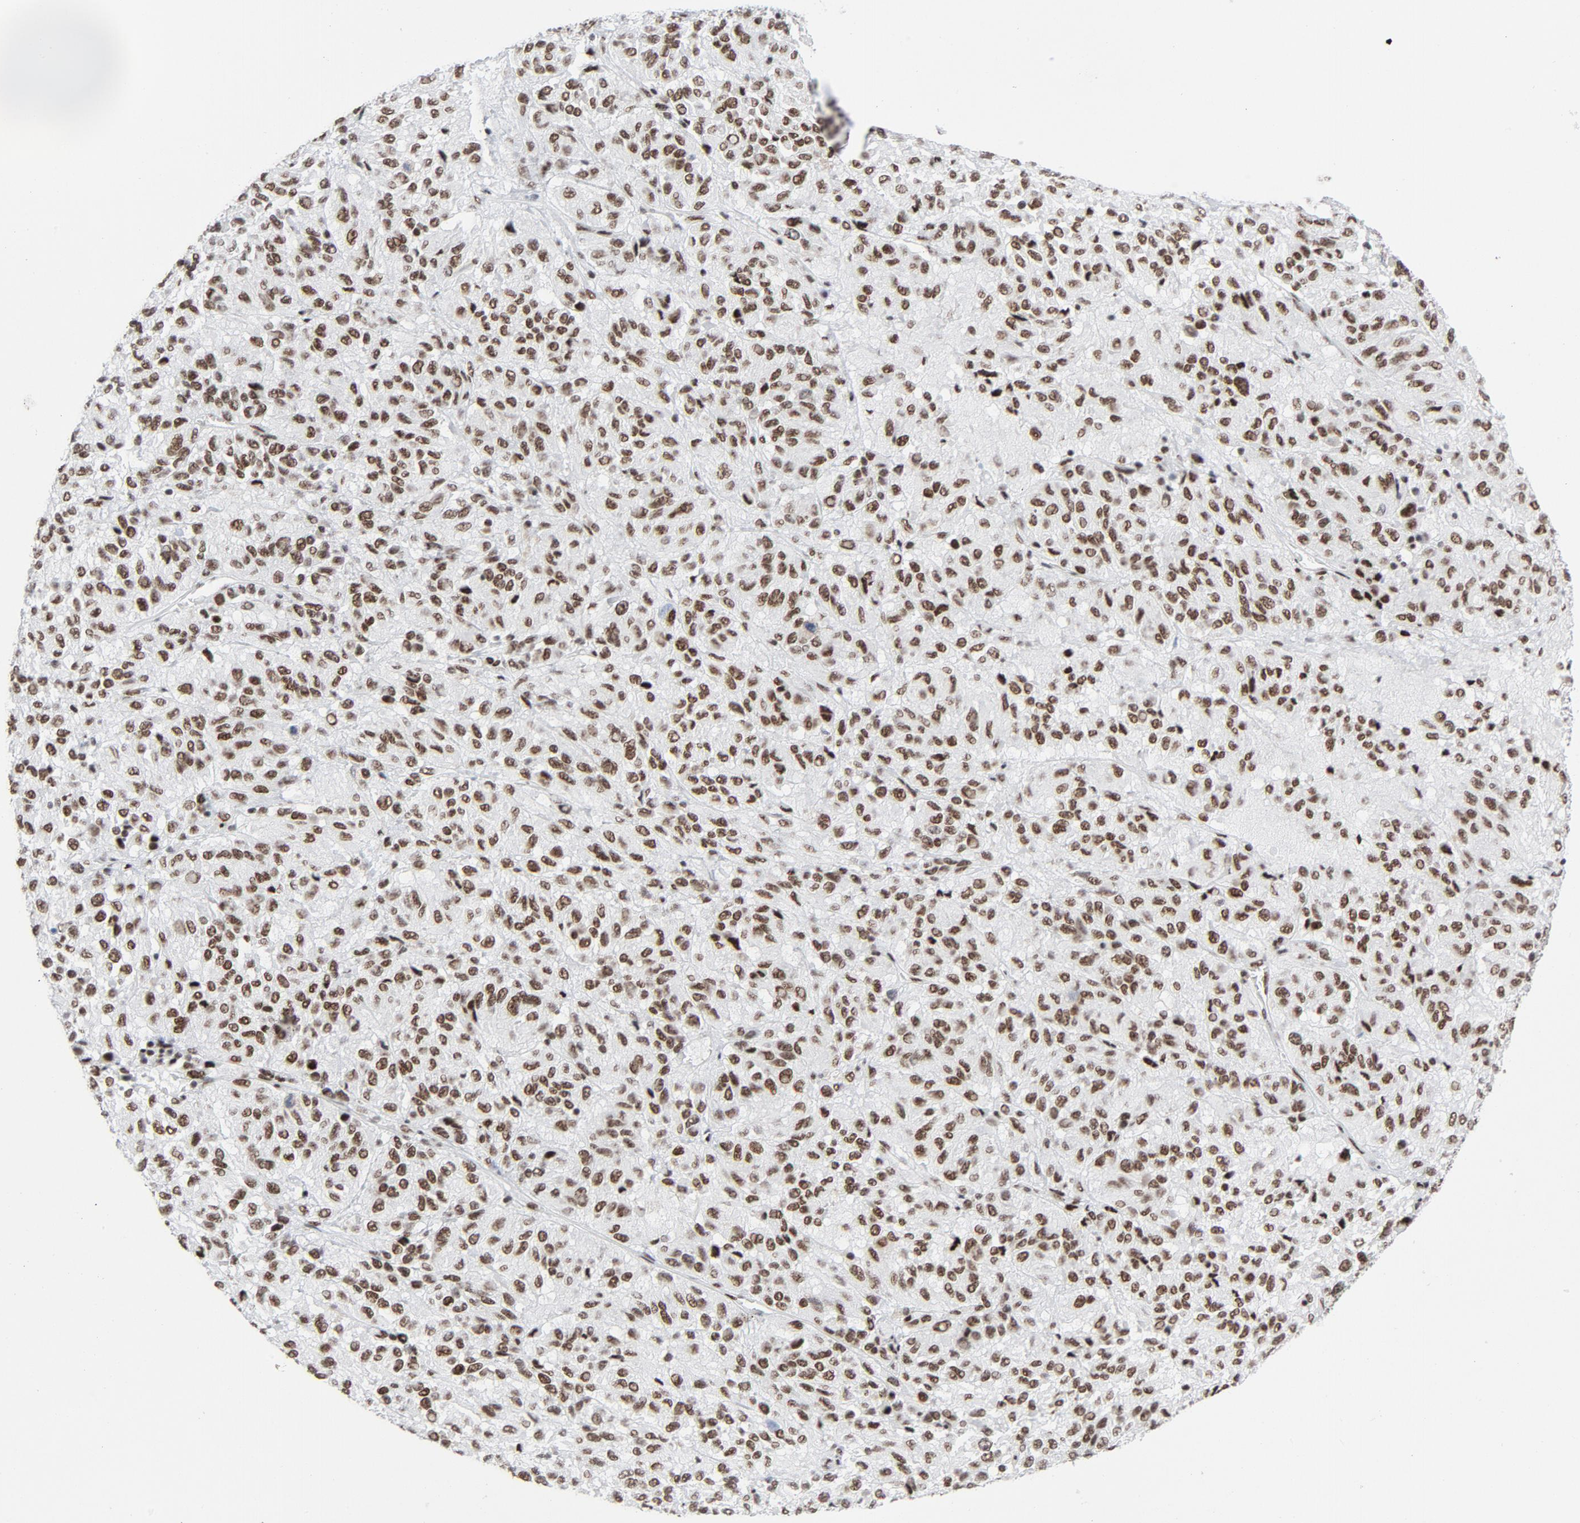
{"staining": {"intensity": "moderate", "quantity": ">75%", "location": "nuclear"}, "tissue": "melanoma", "cell_type": "Tumor cells", "image_type": "cancer", "snomed": [{"axis": "morphology", "description": "Malignant melanoma, Metastatic site"}, {"axis": "topography", "description": "Lung"}], "caption": "Brown immunohistochemical staining in human malignant melanoma (metastatic site) displays moderate nuclear staining in about >75% of tumor cells.", "gene": "HSF1", "patient": {"sex": "male", "age": 64}}